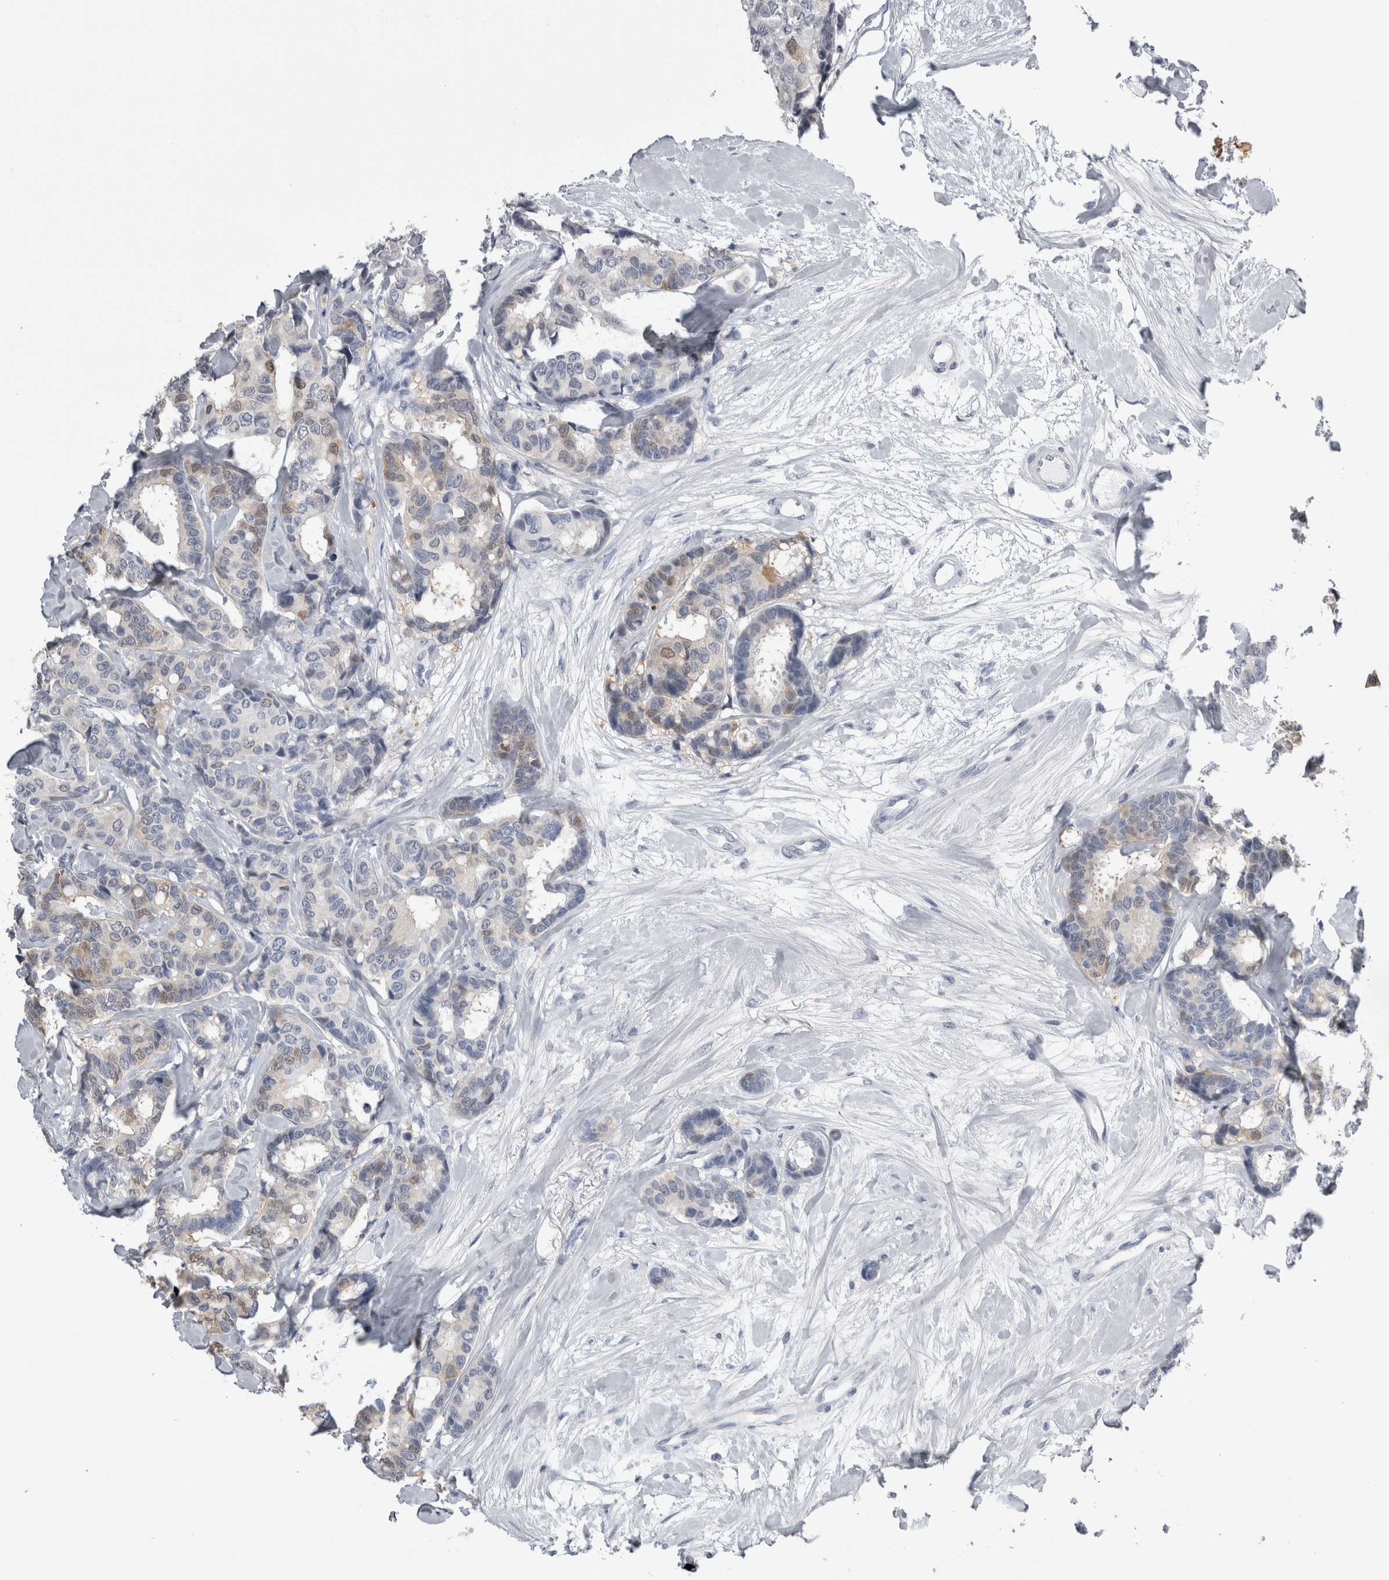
{"staining": {"intensity": "weak", "quantity": "<25%", "location": "cytoplasmic/membranous,nuclear"}, "tissue": "breast cancer", "cell_type": "Tumor cells", "image_type": "cancer", "snomed": [{"axis": "morphology", "description": "Duct carcinoma"}, {"axis": "topography", "description": "Breast"}], "caption": "Immunohistochemical staining of human breast intraductal carcinoma displays no significant staining in tumor cells.", "gene": "ALDH8A1", "patient": {"sex": "female", "age": 87}}